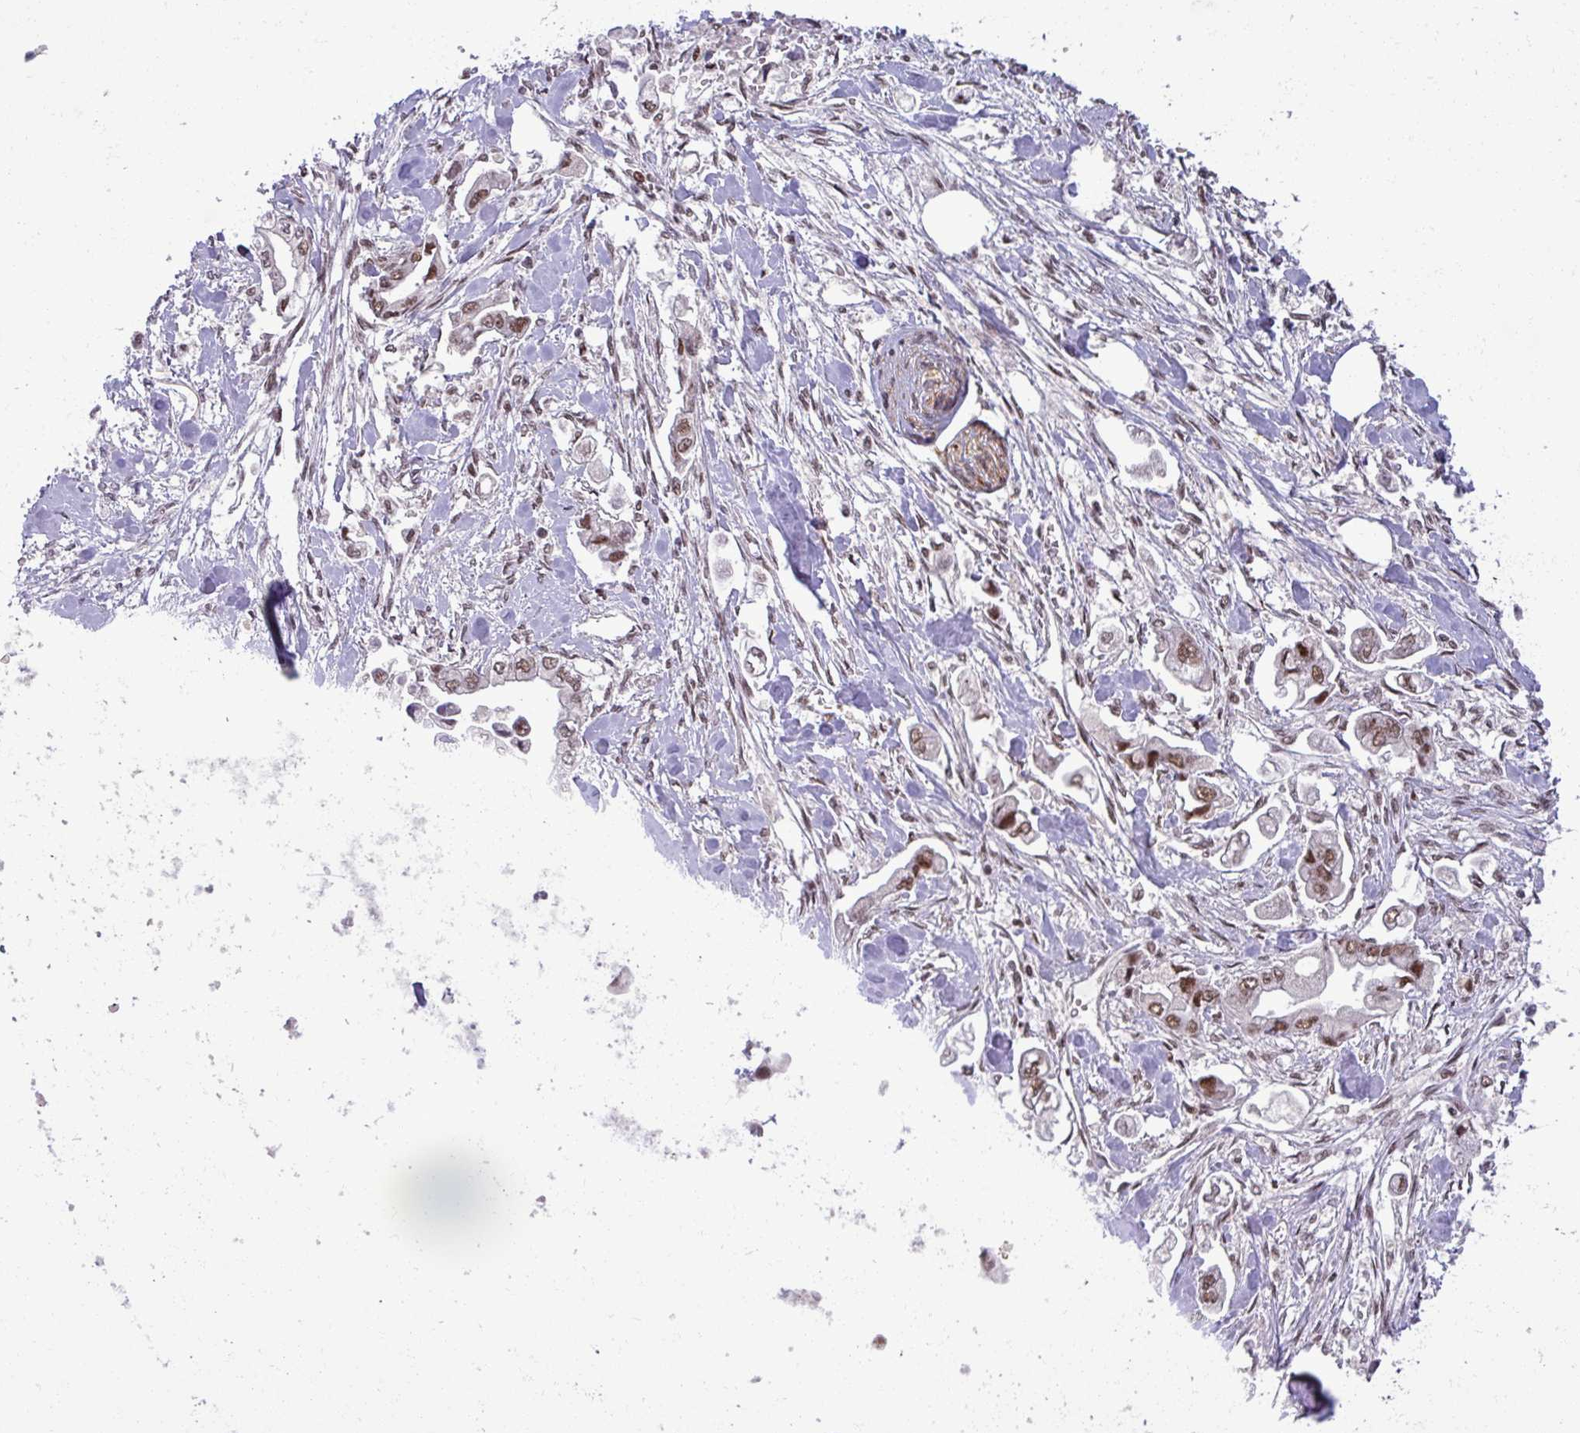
{"staining": {"intensity": "moderate", "quantity": ">75%", "location": "nuclear"}, "tissue": "stomach cancer", "cell_type": "Tumor cells", "image_type": "cancer", "snomed": [{"axis": "morphology", "description": "Adenocarcinoma, NOS"}, {"axis": "topography", "description": "Stomach"}], "caption": "IHC (DAB) staining of human stomach cancer reveals moderate nuclear protein staining in about >75% of tumor cells.", "gene": "PTPN20", "patient": {"sex": "male", "age": 62}}